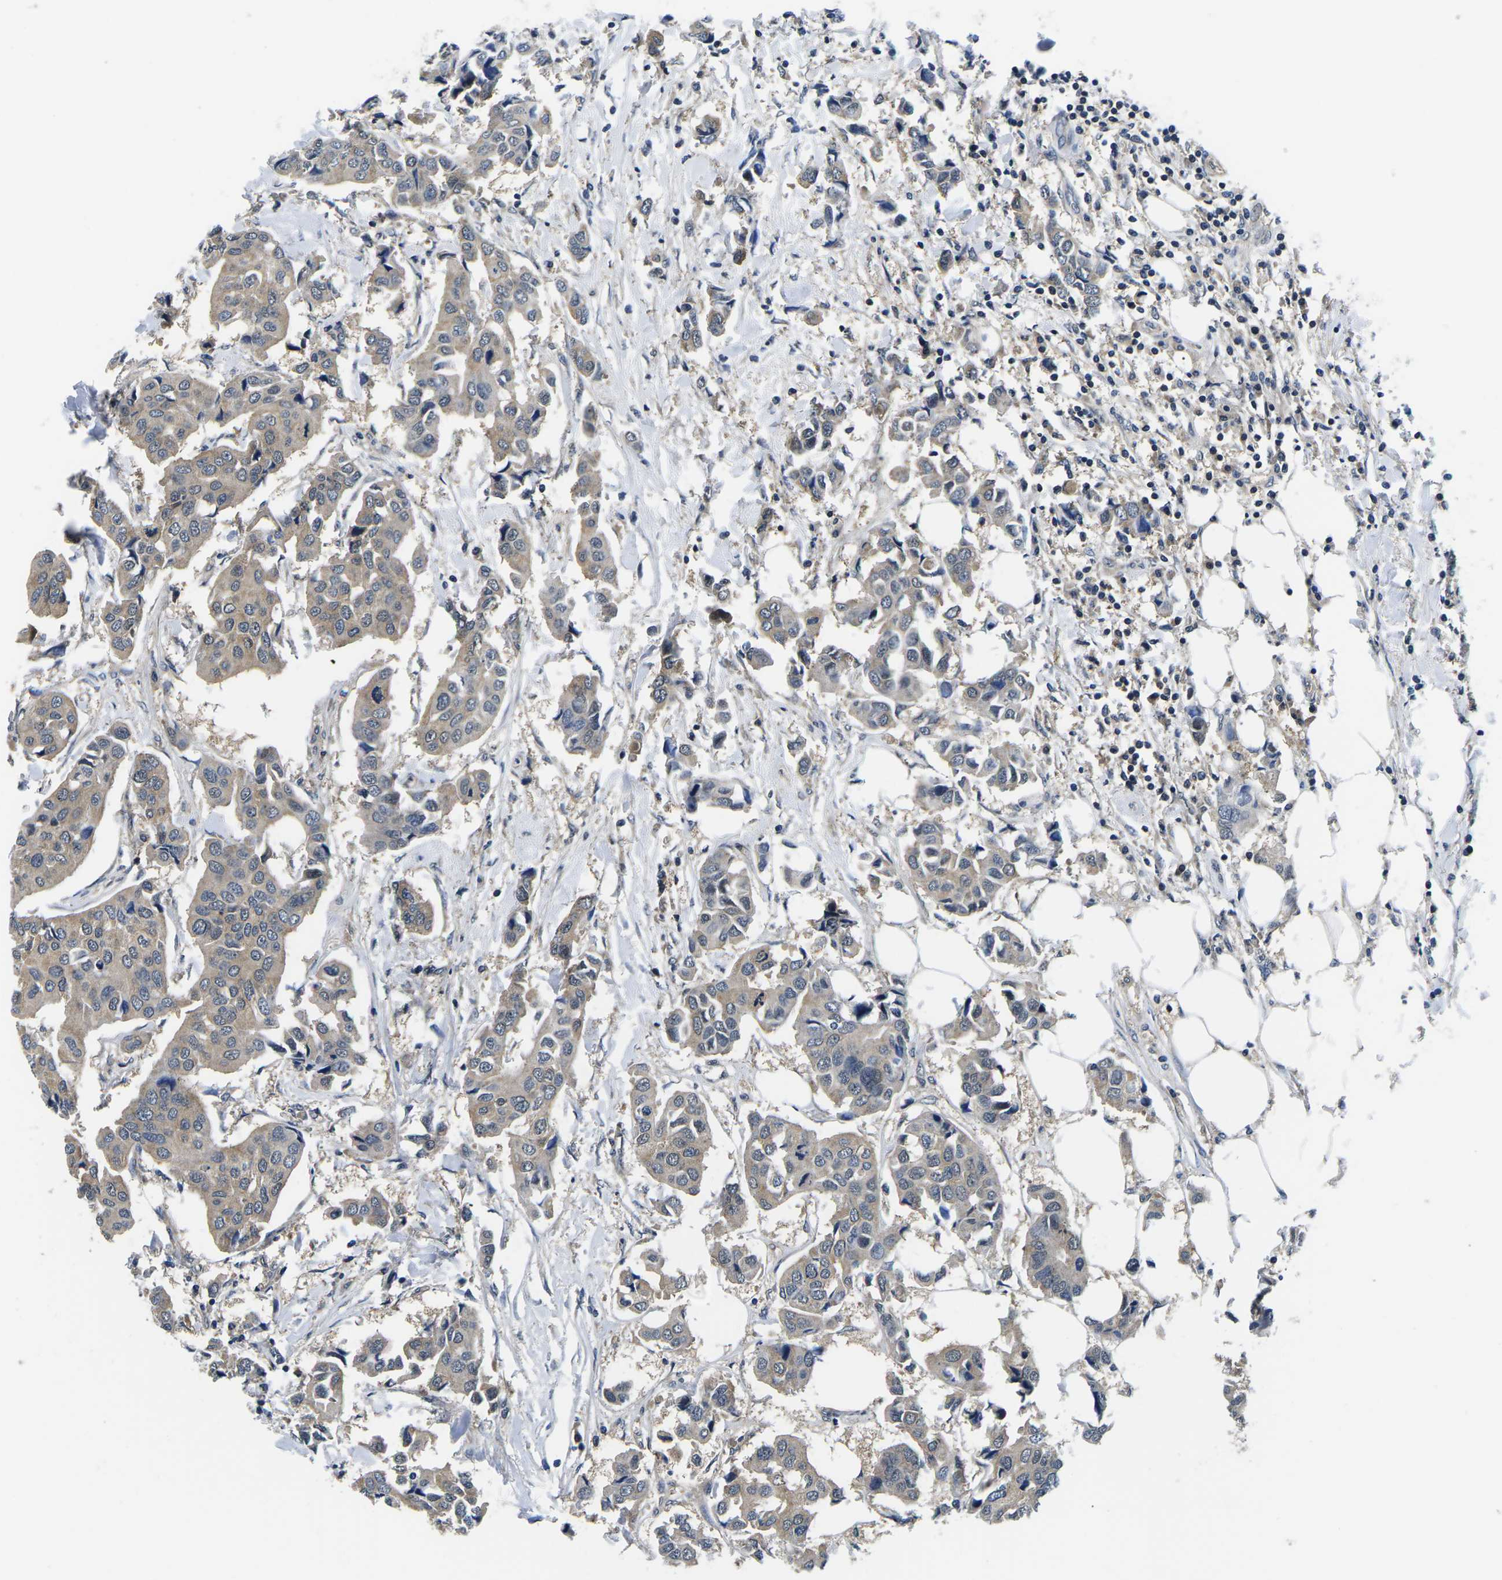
{"staining": {"intensity": "weak", "quantity": ">75%", "location": "cytoplasmic/membranous"}, "tissue": "breast cancer", "cell_type": "Tumor cells", "image_type": "cancer", "snomed": [{"axis": "morphology", "description": "Duct carcinoma"}, {"axis": "topography", "description": "Breast"}], "caption": "A high-resolution micrograph shows immunohistochemistry staining of breast intraductal carcinoma, which shows weak cytoplasmic/membranous expression in about >75% of tumor cells. (brown staining indicates protein expression, while blue staining denotes nuclei).", "gene": "GSK3B", "patient": {"sex": "female", "age": 80}}